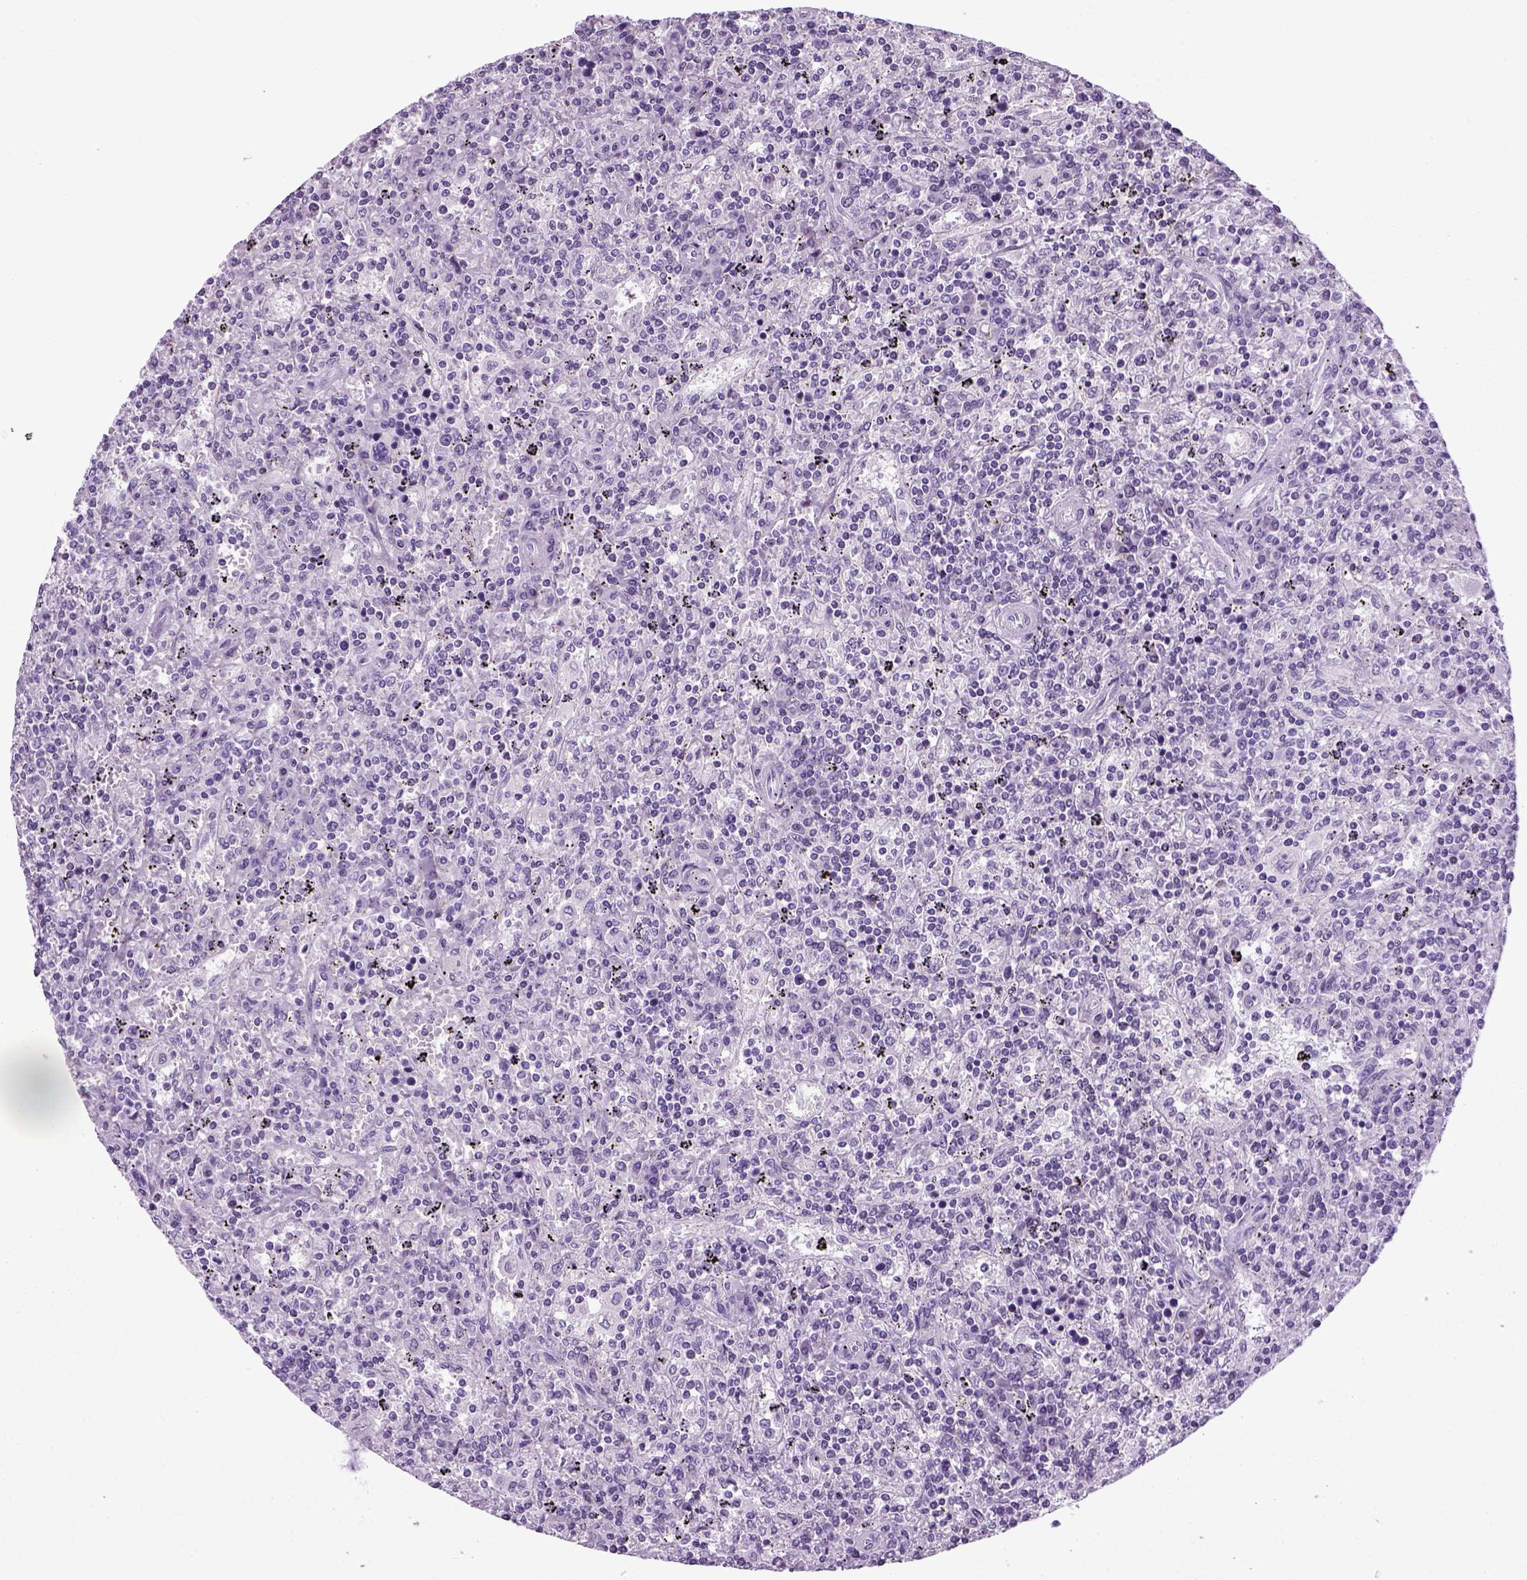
{"staining": {"intensity": "negative", "quantity": "none", "location": "none"}, "tissue": "lymphoma", "cell_type": "Tumor cells", "image_type": "cancer", "snomed": [{"axis": "morphology", "description": "Malignant lymphoma, non-Hodgkin's type, Low grade"}, {"axis": "topography", "description": "Spleen"}], "caption": "This is a image of IHC staining of lymphoma, which shows no expression in tumor cells.", "gene": "HMCN2", "patient": {"sex": "male", "age": 62}}